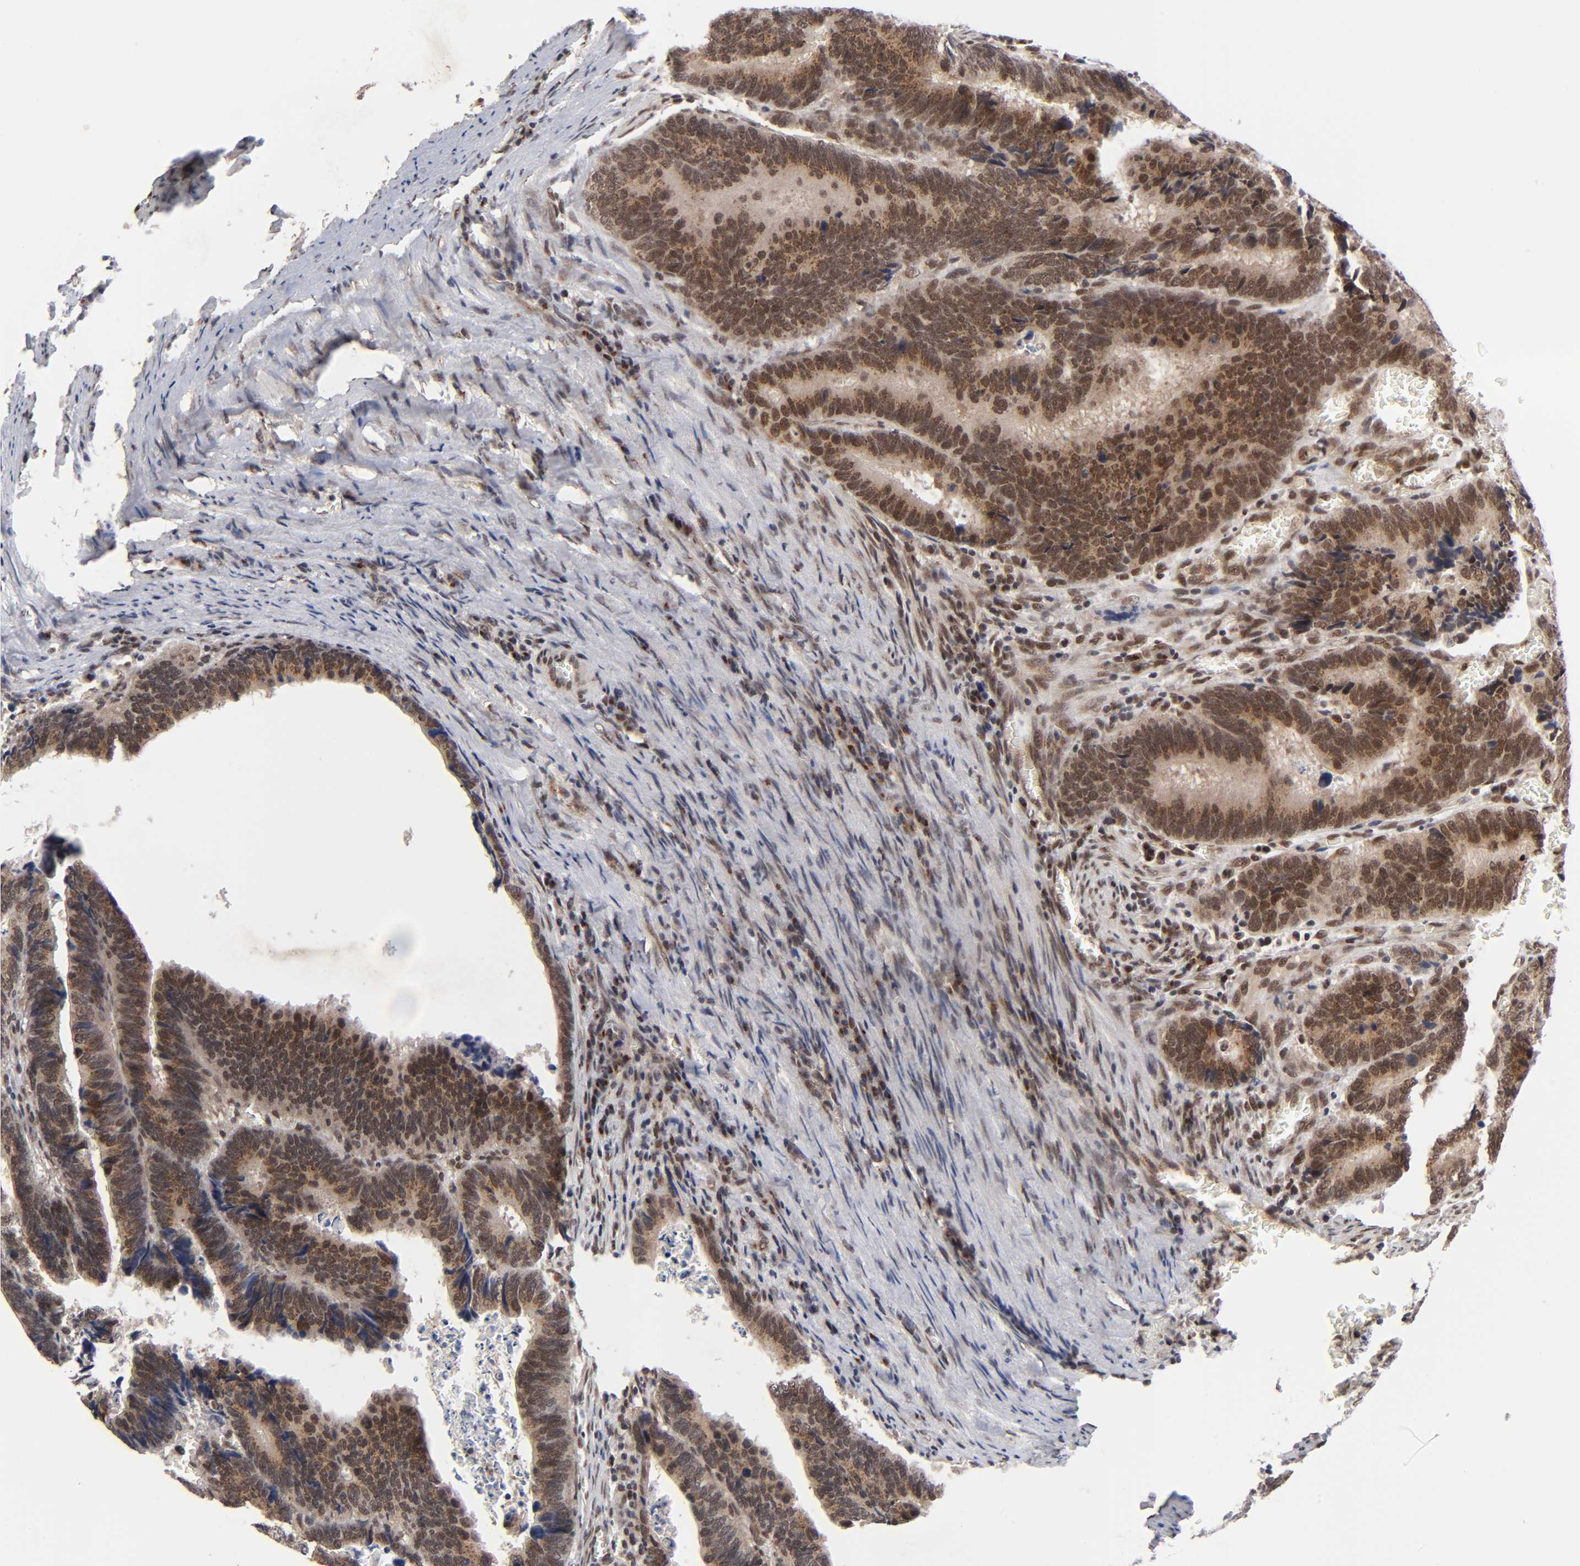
{"staining": {"intensity": "strong", "quantity": ">75%", "location": "cytoplasmic/membranous,nuclear"}, "tissue": "colorectal cancer", "cell_type": "Tumor cells", "image_type": "cancer", "snomed": [{"axis": "morphology", "description": "Adenocarcinoma, NOS"}, {"axis": "topography", "description": "Colon"}], "caption": "A photomicrograph showing strong cytoplasmic/membranous and nuclear expression in approximately >75% of tumor cells in adenocarcinoma (colorectal), as visualized by brown immunohistochemical staining.", "gene": "EP300", "patient": {"sex": "male", "age": 72}}